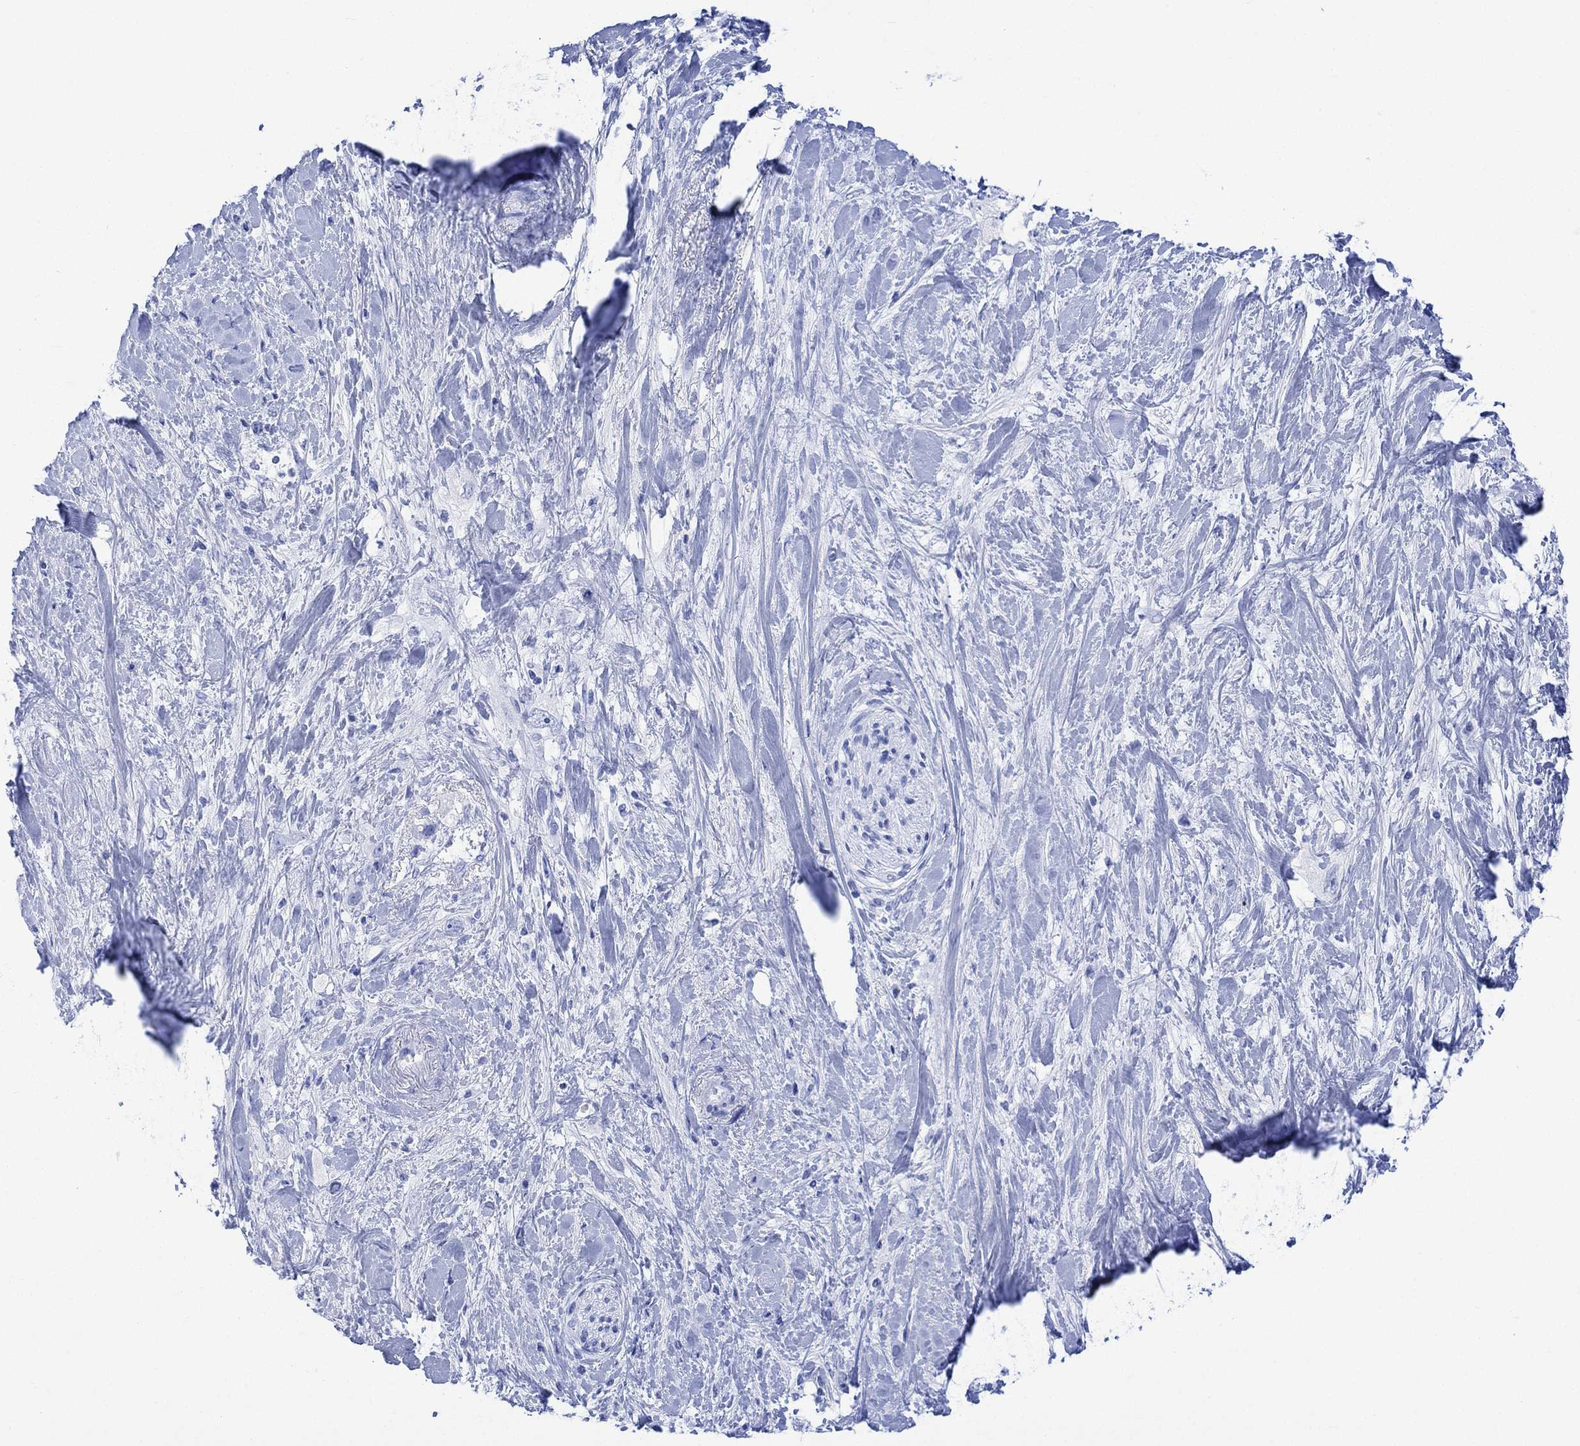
{"staining": {"intensity": "negative", "quantity": "none", "location": "none"}, "tissue": "pancreatic cancer", "cell_type": "Tumor cells", "image_type": "cancer", "snomed": [{"axis": "morphology", "description": "Adenocarcinoma, NOS"}, {"axis": "topography", "description": "Pancreas"}], "caption": "Micrograph shows no significant protein staining in tumor cells of pancreatic adenocarcinoma. (DAB immunohistochemistry, high magnification).", "gene": "CELF4", "patient": {"sex": "female", "age": 56}}